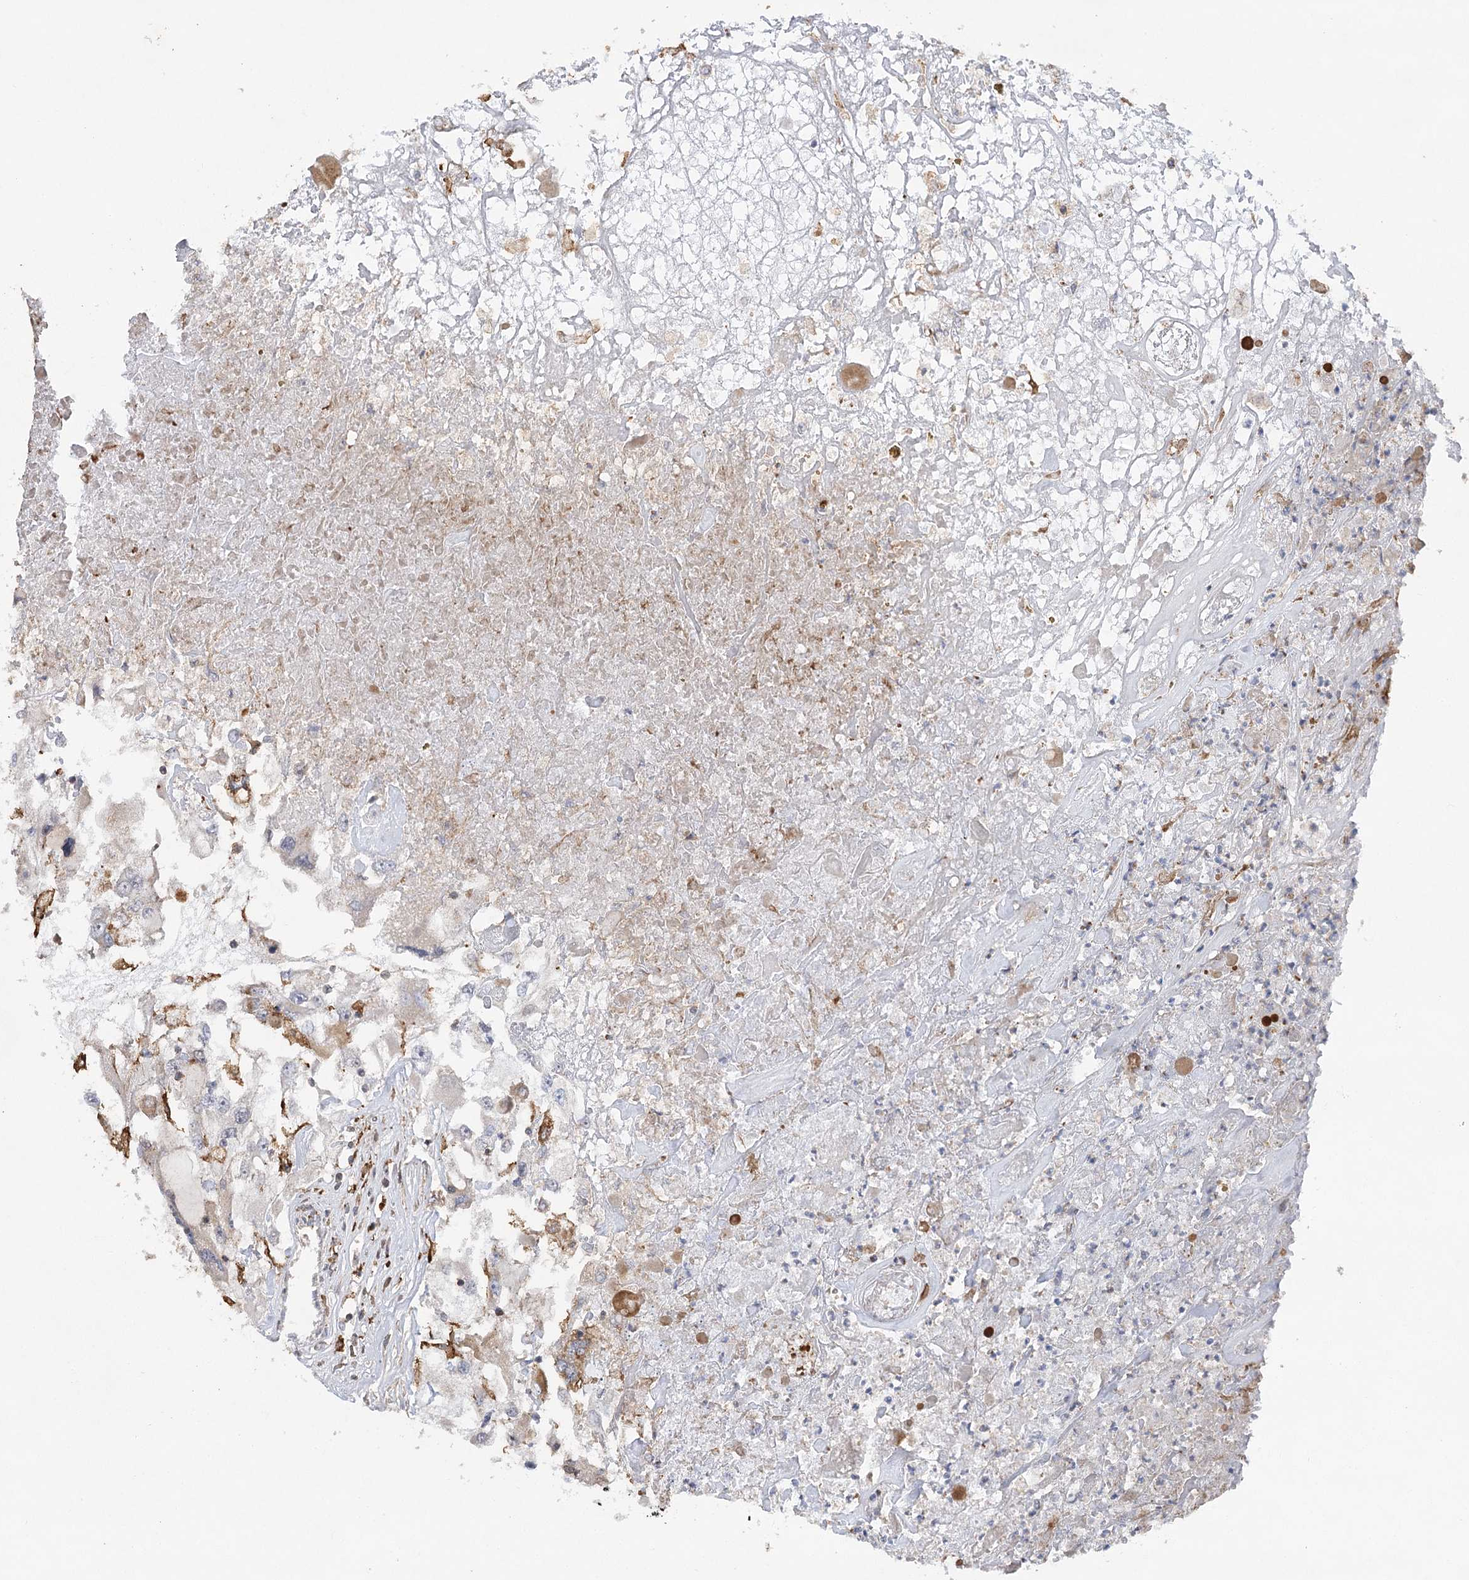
{"staining": {"intensity": "negative", "quantity": "none", "location": "none"}, "tissue": "renal cancer", "cell_type": "Tumor cells", "image_type": "cancer", "snomed": [{"axis": "morphology", "description": "Adenocarcinoma, NOS"}, {"axis": "topography", "description": "Kidney"}], "caption": "This is an immunohistochemistry (IHC) histopathology image of human renal cancer (adenocarcinoma). There is no staining in tumor cells.", "gene": "OBSL1", "patient": {"sex": "female", "age": 52}}